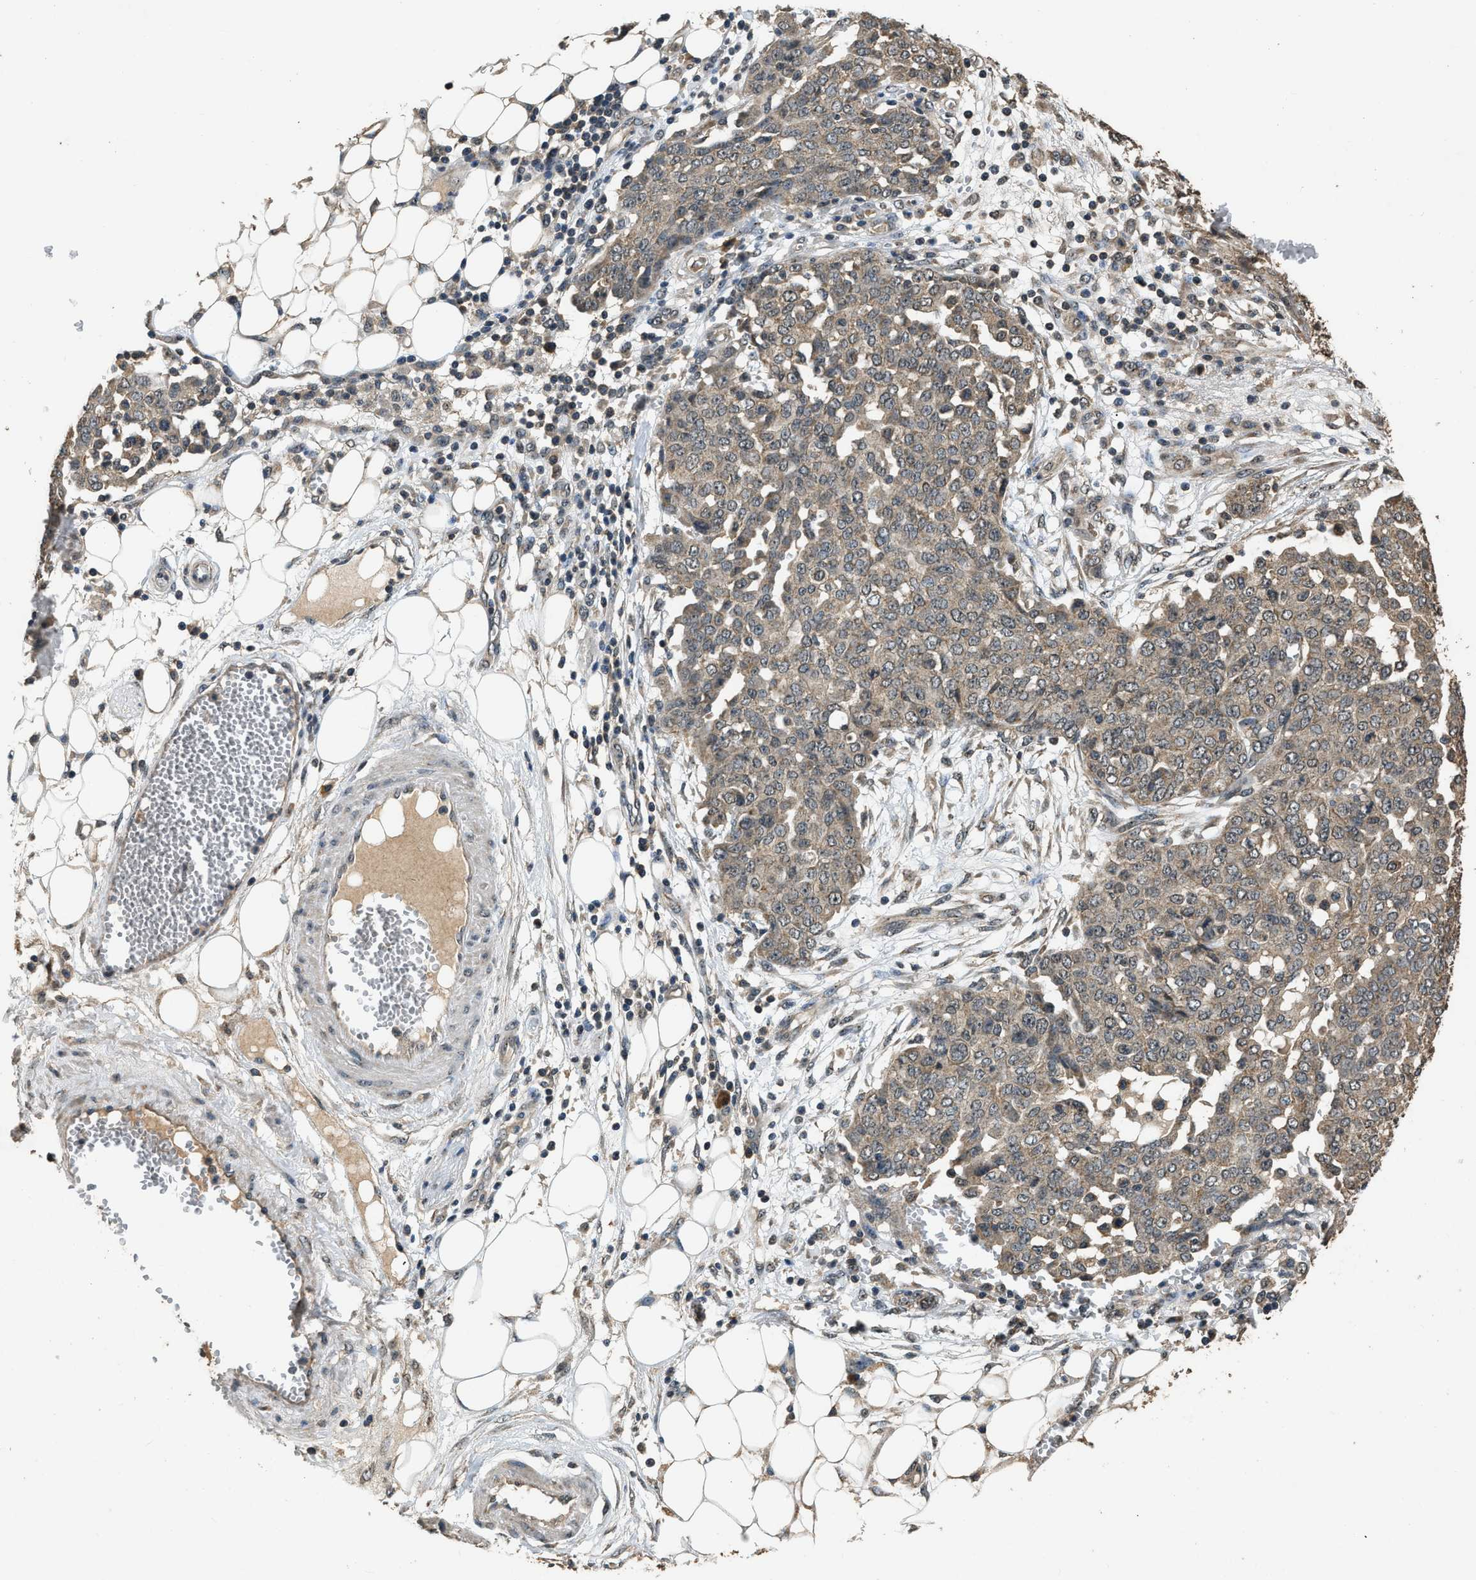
{"staining": {"intensity": "weak", "quantity": ">75%", "location": "cytoplasmic/membranous"}, "tissue": "ovarian cancer", "cell_type": "Tumor cells", "image_type": "cancer", "snomed": [{"axis": "morphology", "description": "Cystadenocarcinoma, serous, NOS"}, {"axis": "topography", "description": "Soft tissue"}, {"axis": "topography", "description": "Ovary"}], "caption": "DAB immunohistochemical staining of ovarian cancer demonstrates weak cytoplasmic/membranous protein expression in about >75% of tumor cells.", "gene": "DENND6B", "patient": {"sex": "female", "age": 57}}